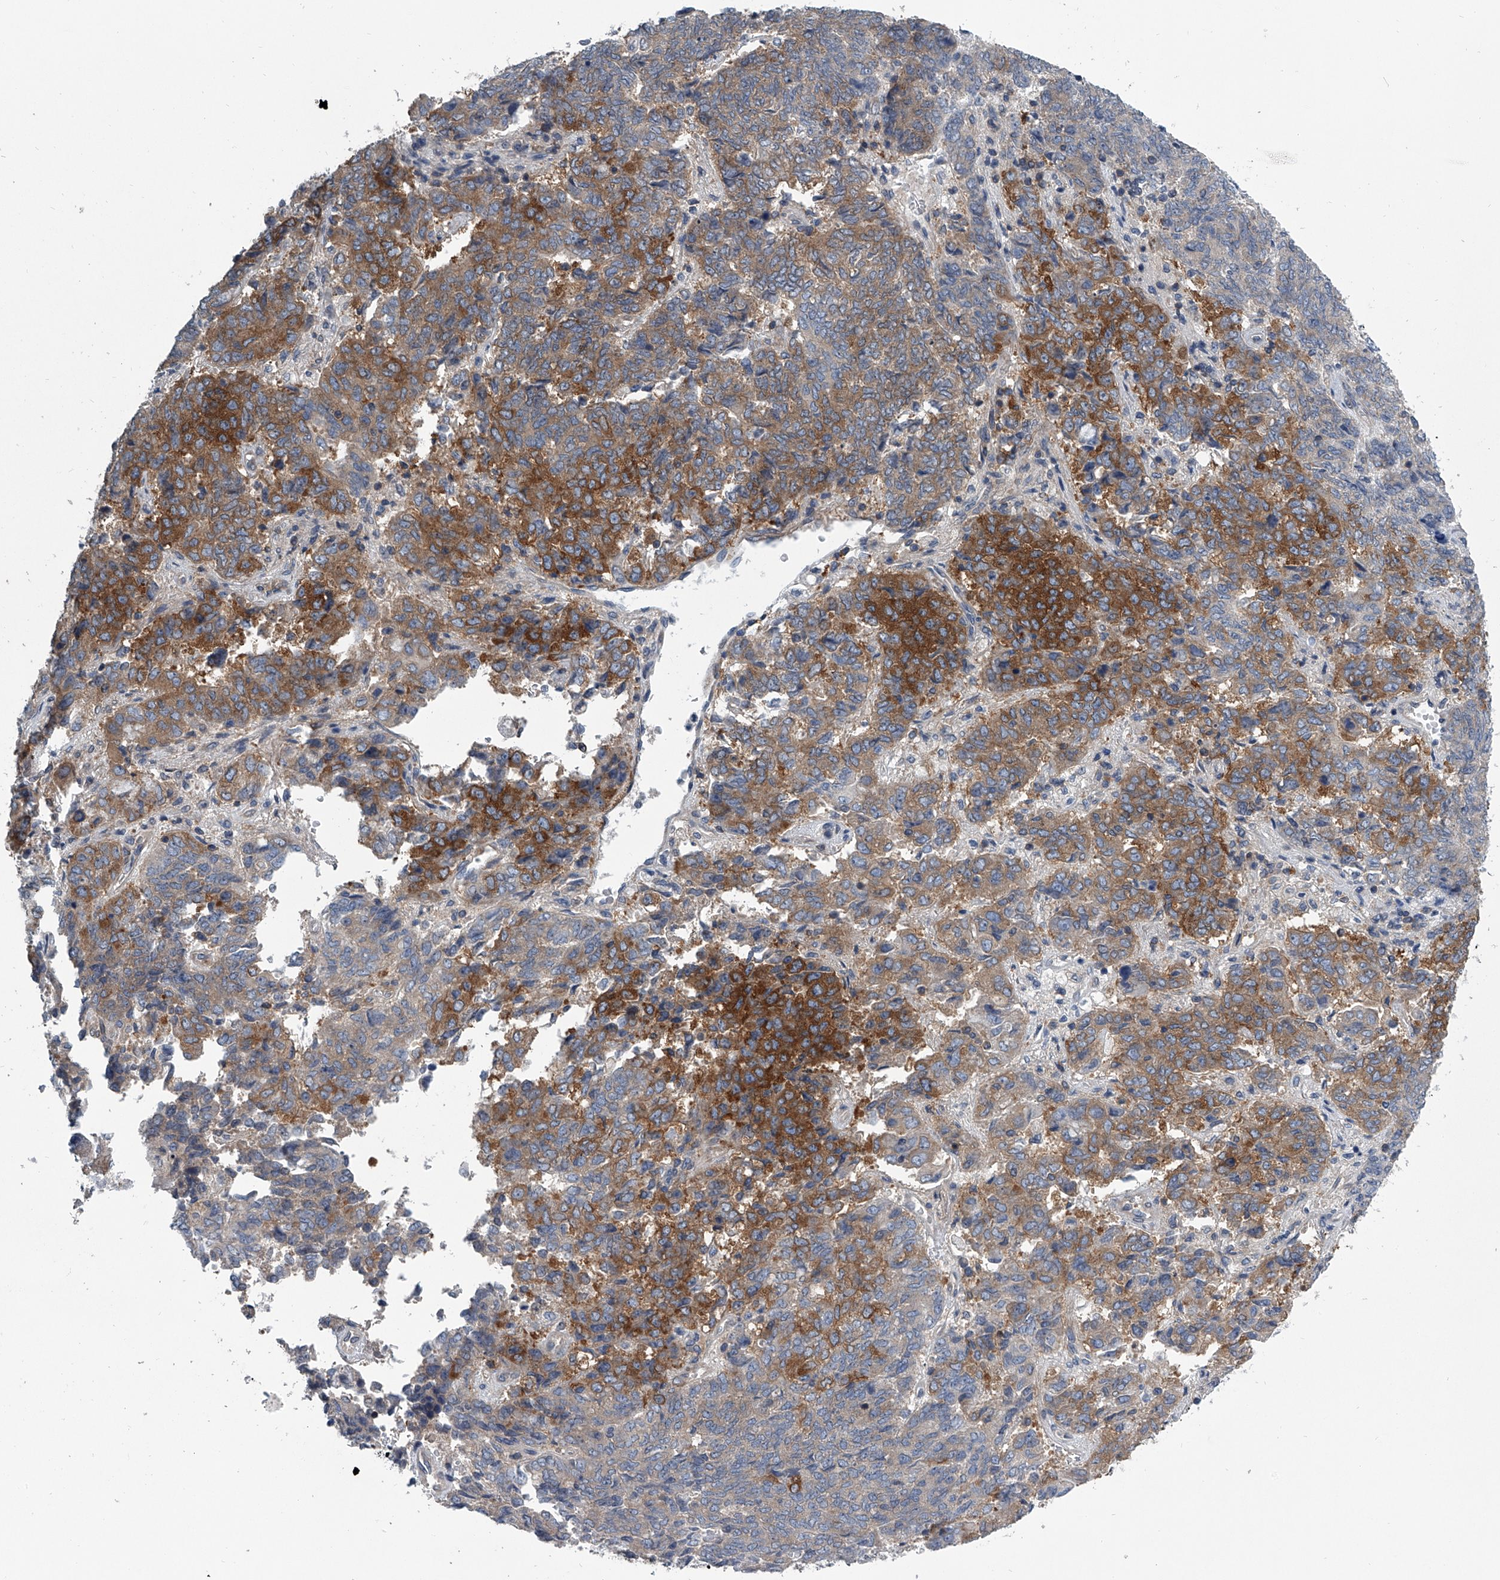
{"staining": {"intensity": "strong", "quantity": "<25%", "location": "cytoplasmic/membranous"}, "tissue": "endometrial cancer", "cell_type": "Tumor cells", "image_type": "cancer", "snomed": [{"axis": "morphology", "description": "Adenocarcinoma, NOS"}, {"axis": "topography", "description": "Endometrium"}], "caption": "Immunohistochemistry of endometrial cancer reveals medium levels of strong cytoplasmic/membranous expression in about <25% of tumor cells.", "gene": "PPP2R5D", "patient": {"sex": "female", "age": 80}}